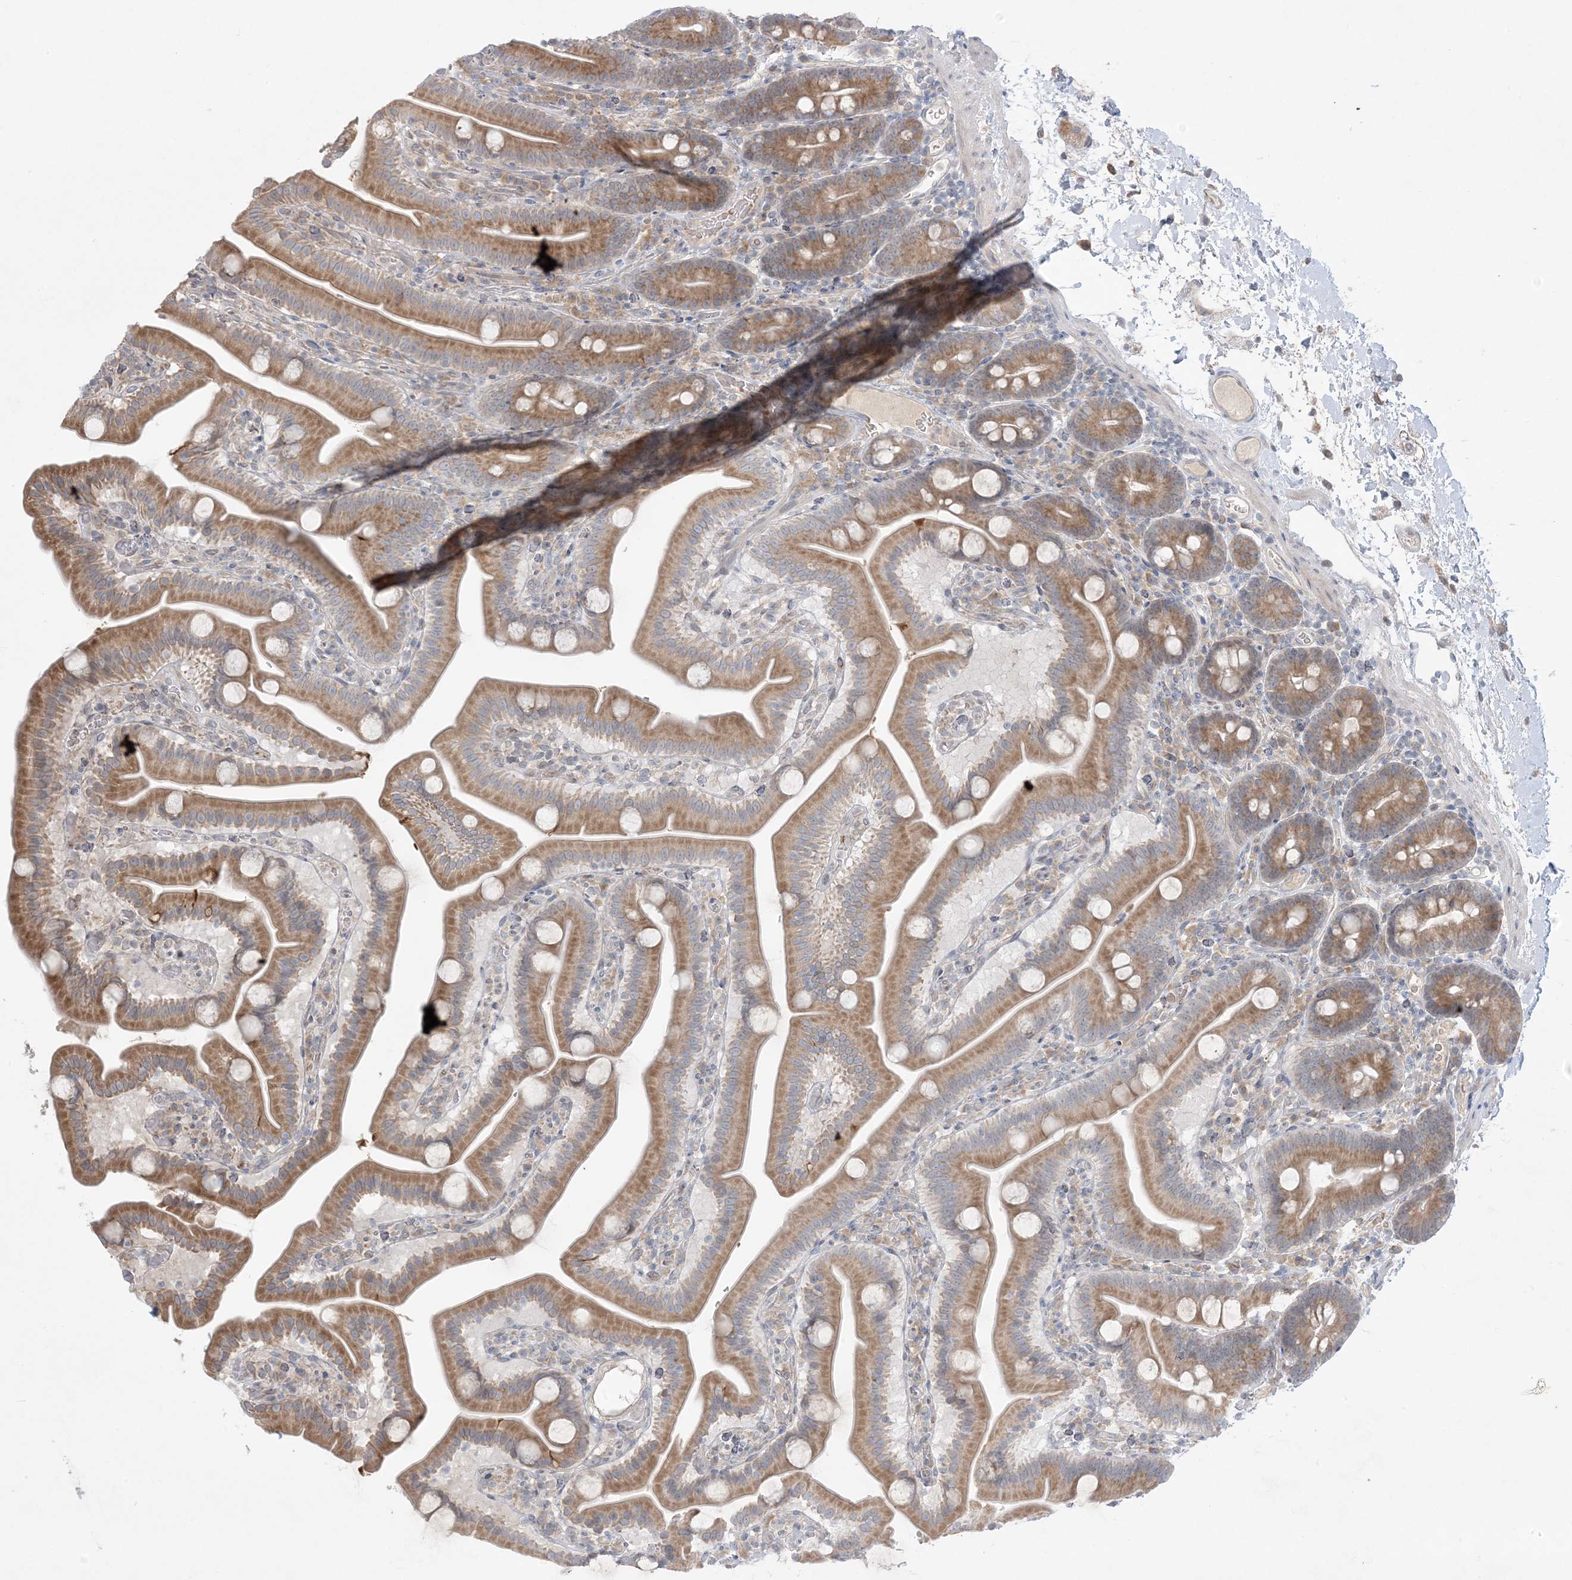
{"staining": {"intensity": "moderate", "quantity": ">75%", "location": "cytoplasmic/membranous"}, "tissue": "duodenum", "cell_type": "Glandular cells", "image_type": "normal", "snomed": [{"axis": "morphology", "description": "Normal tissue, NOS"}, {"axis": "topography", "description": "Duodenum"}], "caption": "DAB immunohistochemical staining of unremarkable duodenum demonstrates moderate cytoplasmic/membranous protein expression in about >75% of glandular cells. (IHC, brightfield microscopy, high magnification).", "gene": "MMGT1", "patient": {"sex": "male", "age": 55}}